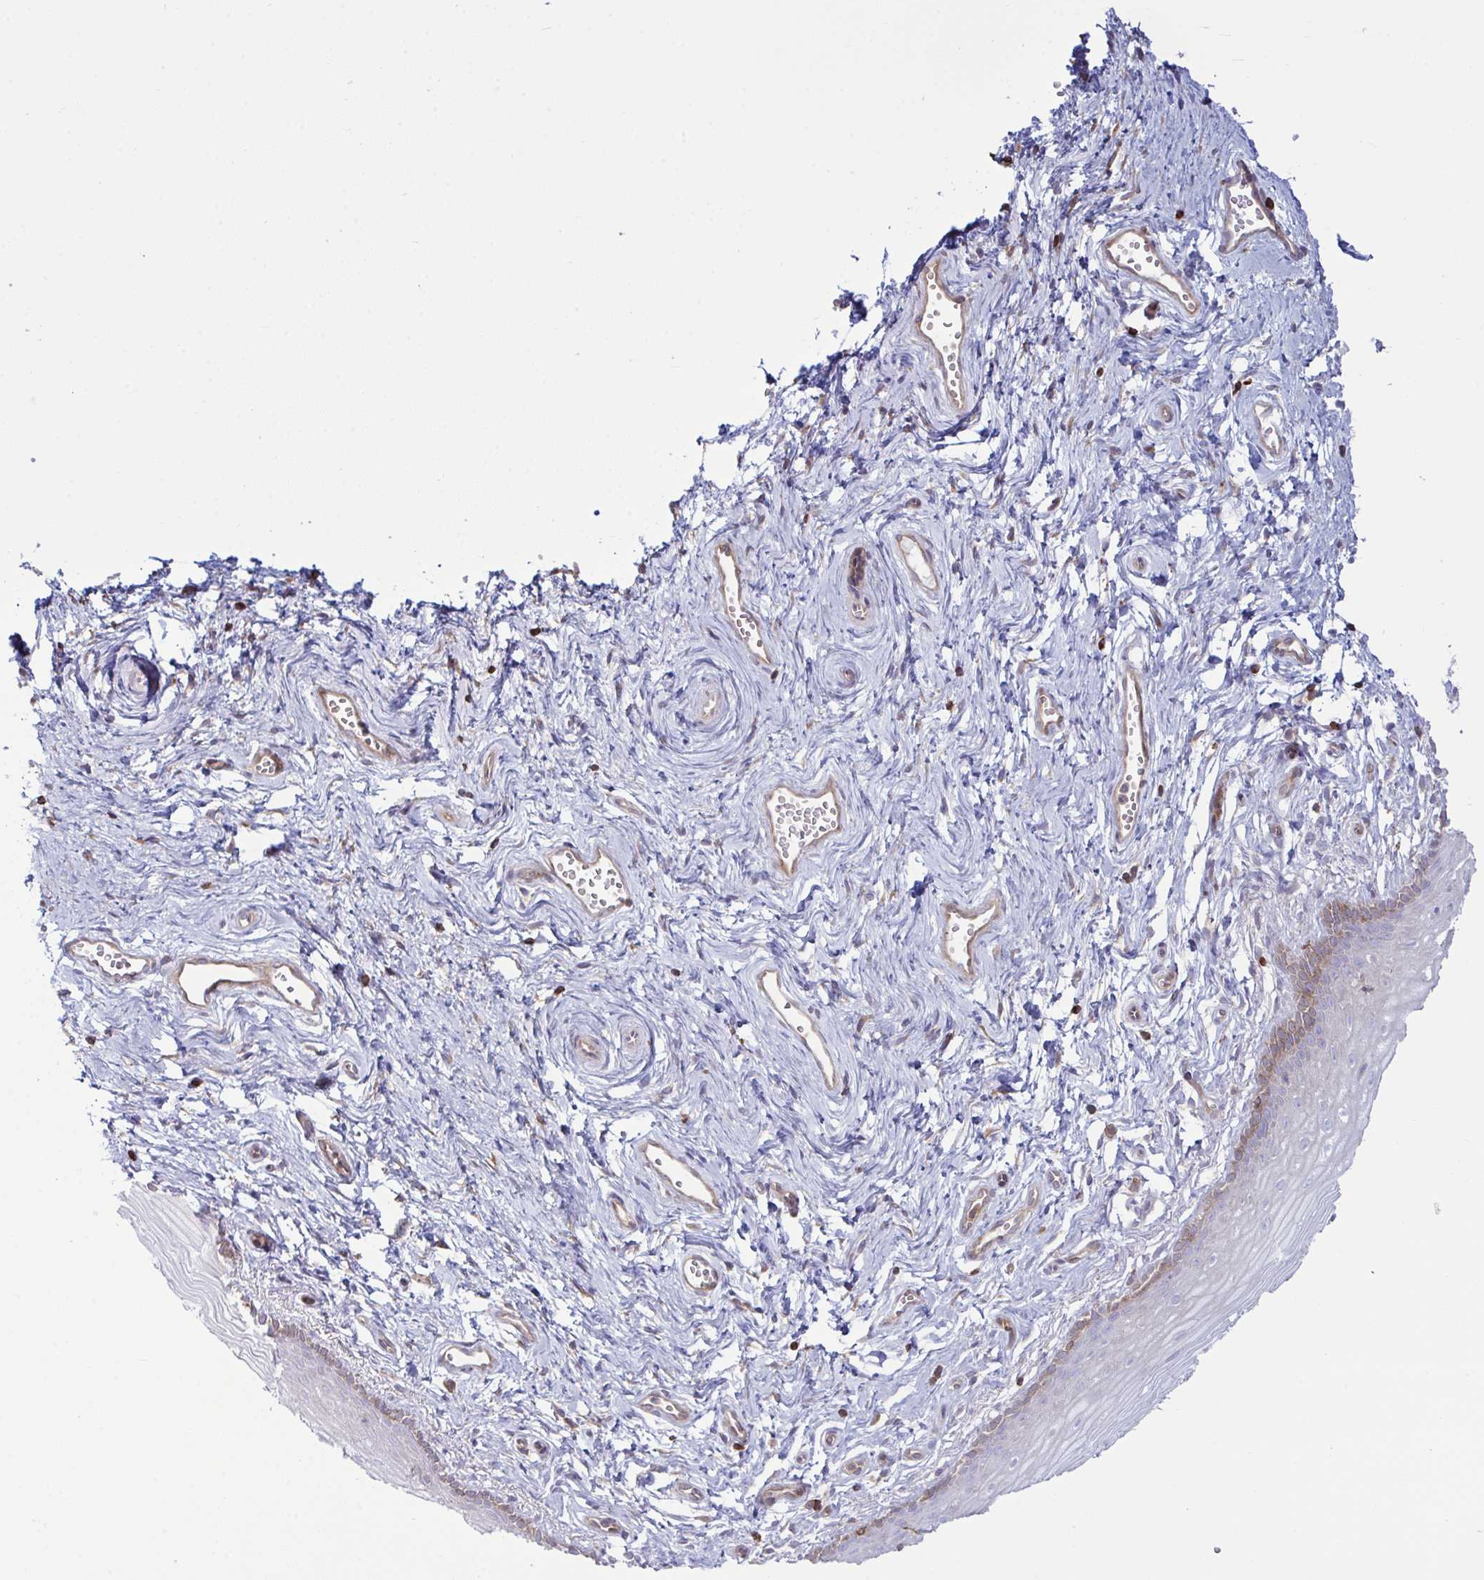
{"staining": {"intensity": "moderate", "quantity": "<25%", "location": "cytoplasmic/membranous"}, "tissue": "vagina", "cell_type": "Squamous epithelial cells", "image_type": "normal", "snomed": [{"axis": "morphology", "description": "Normal tissue, NOS"}, {"axis": "topography", "description": "Vagina"}], "caption": "Immunohistochemical staining of unremarkable vagina exhibits <25% levels of moderate cytoplasmic/membranous protein positivity in approximately <25% of squamous epithelial cells. (Stains: DAB (3,3'-diaminobenzidine) in brown, nuclei in blue, Microscopy: brightfield microscopy at high magnification).", "gene": "TSC22D3", "patient": {"sex": "female", "age": 38}}